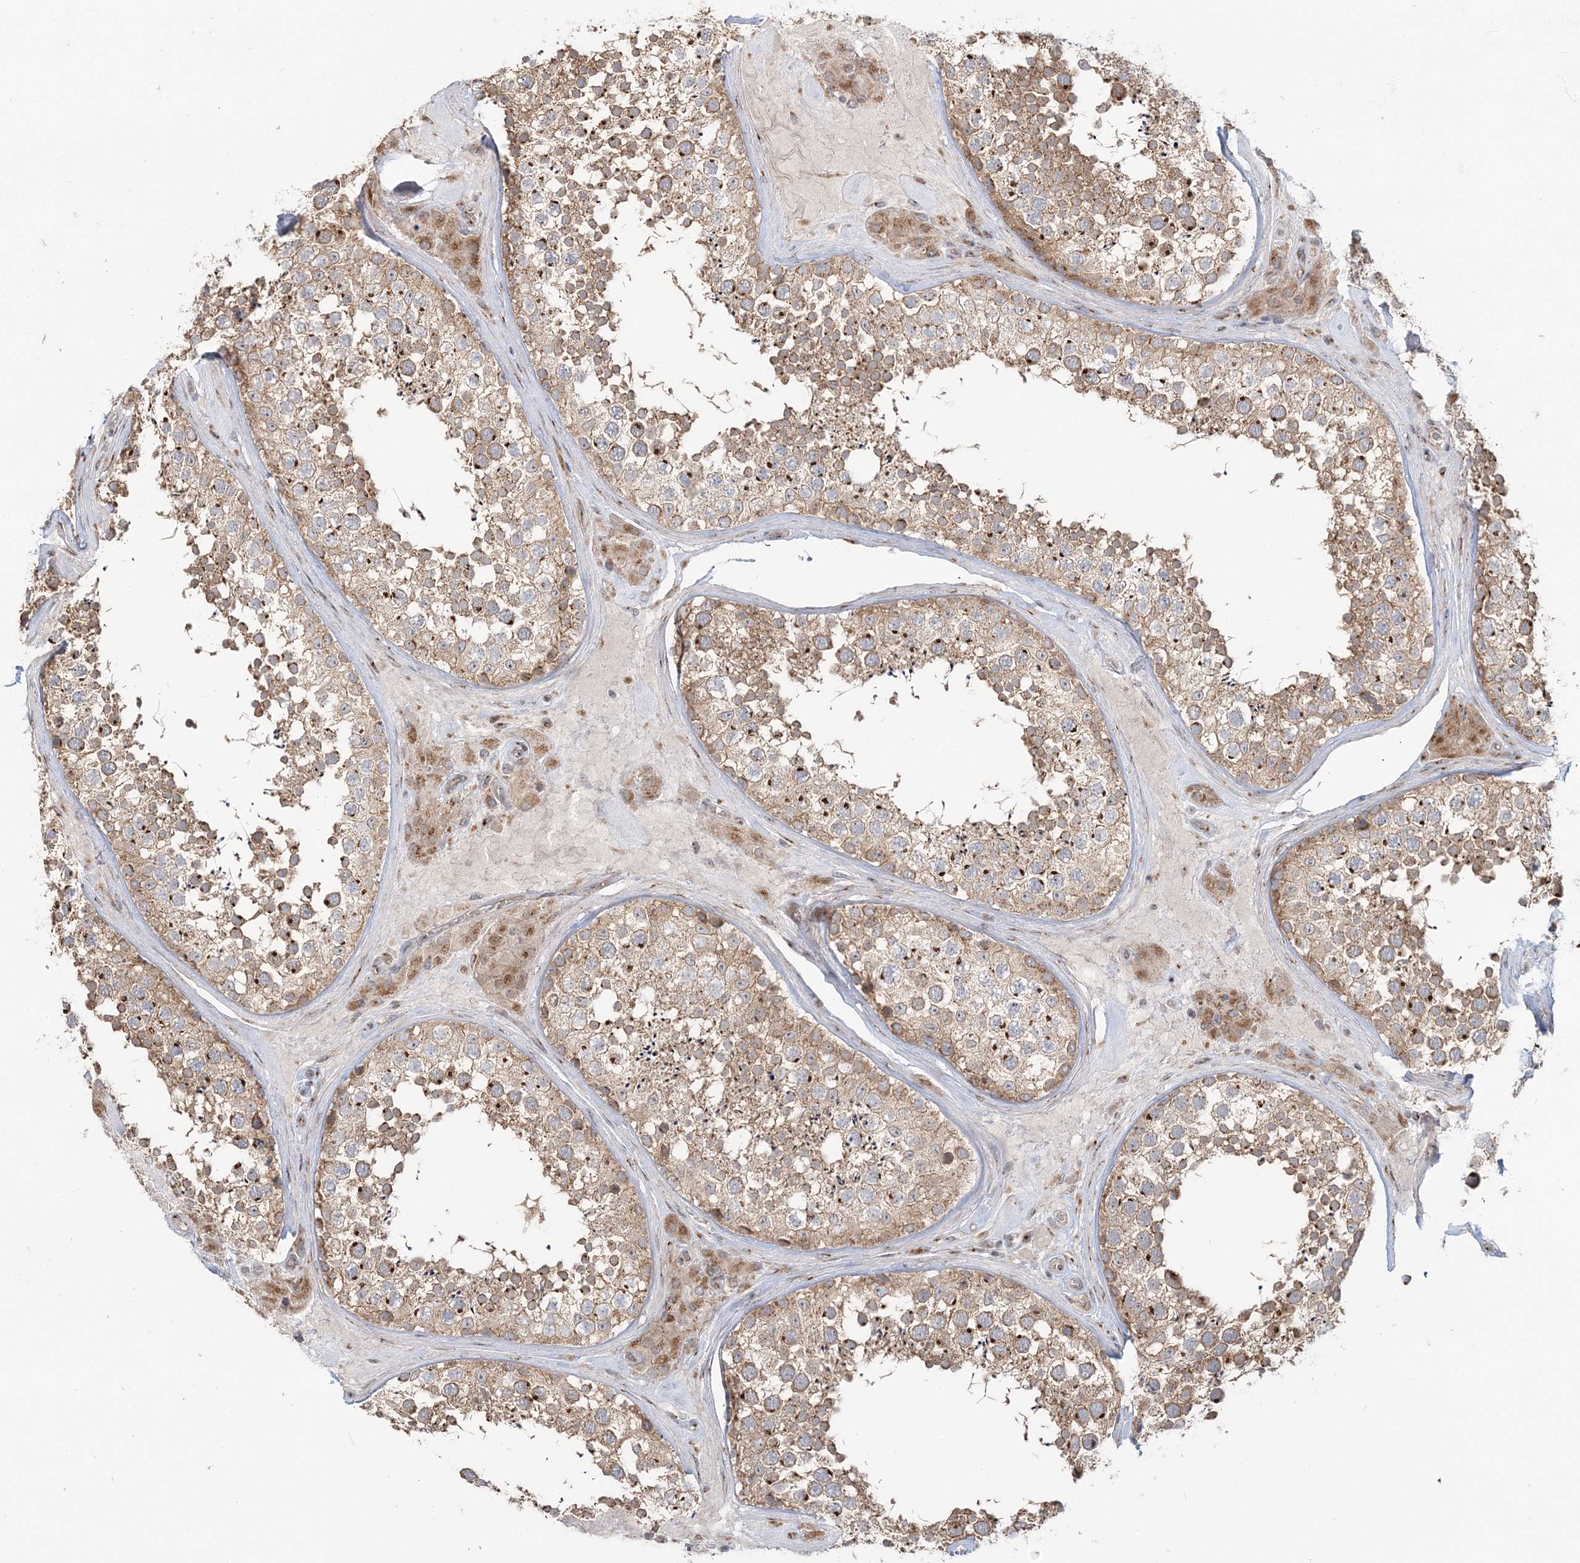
{"staining": {"intensity": "moderate", "quantity": ">75%", "location": "cytoplasmic/membranous"}, "tissue": "testis", "cell_type": "Cells in seminiferous ducts", "image_type": "normal", "snomed": [{"axis": "morphology", "description": "Normal tissue, NOS"}, {"axis": "topography", "description": "Testis"}], "caption": "A photomicrograph of human testis stained for a protein reveals moderate cytoplasmic/membranous brown staining in cells in seminiferous ducts.", "gene": "ABCC3", "patient": {"sex": "male", "age": 46}}